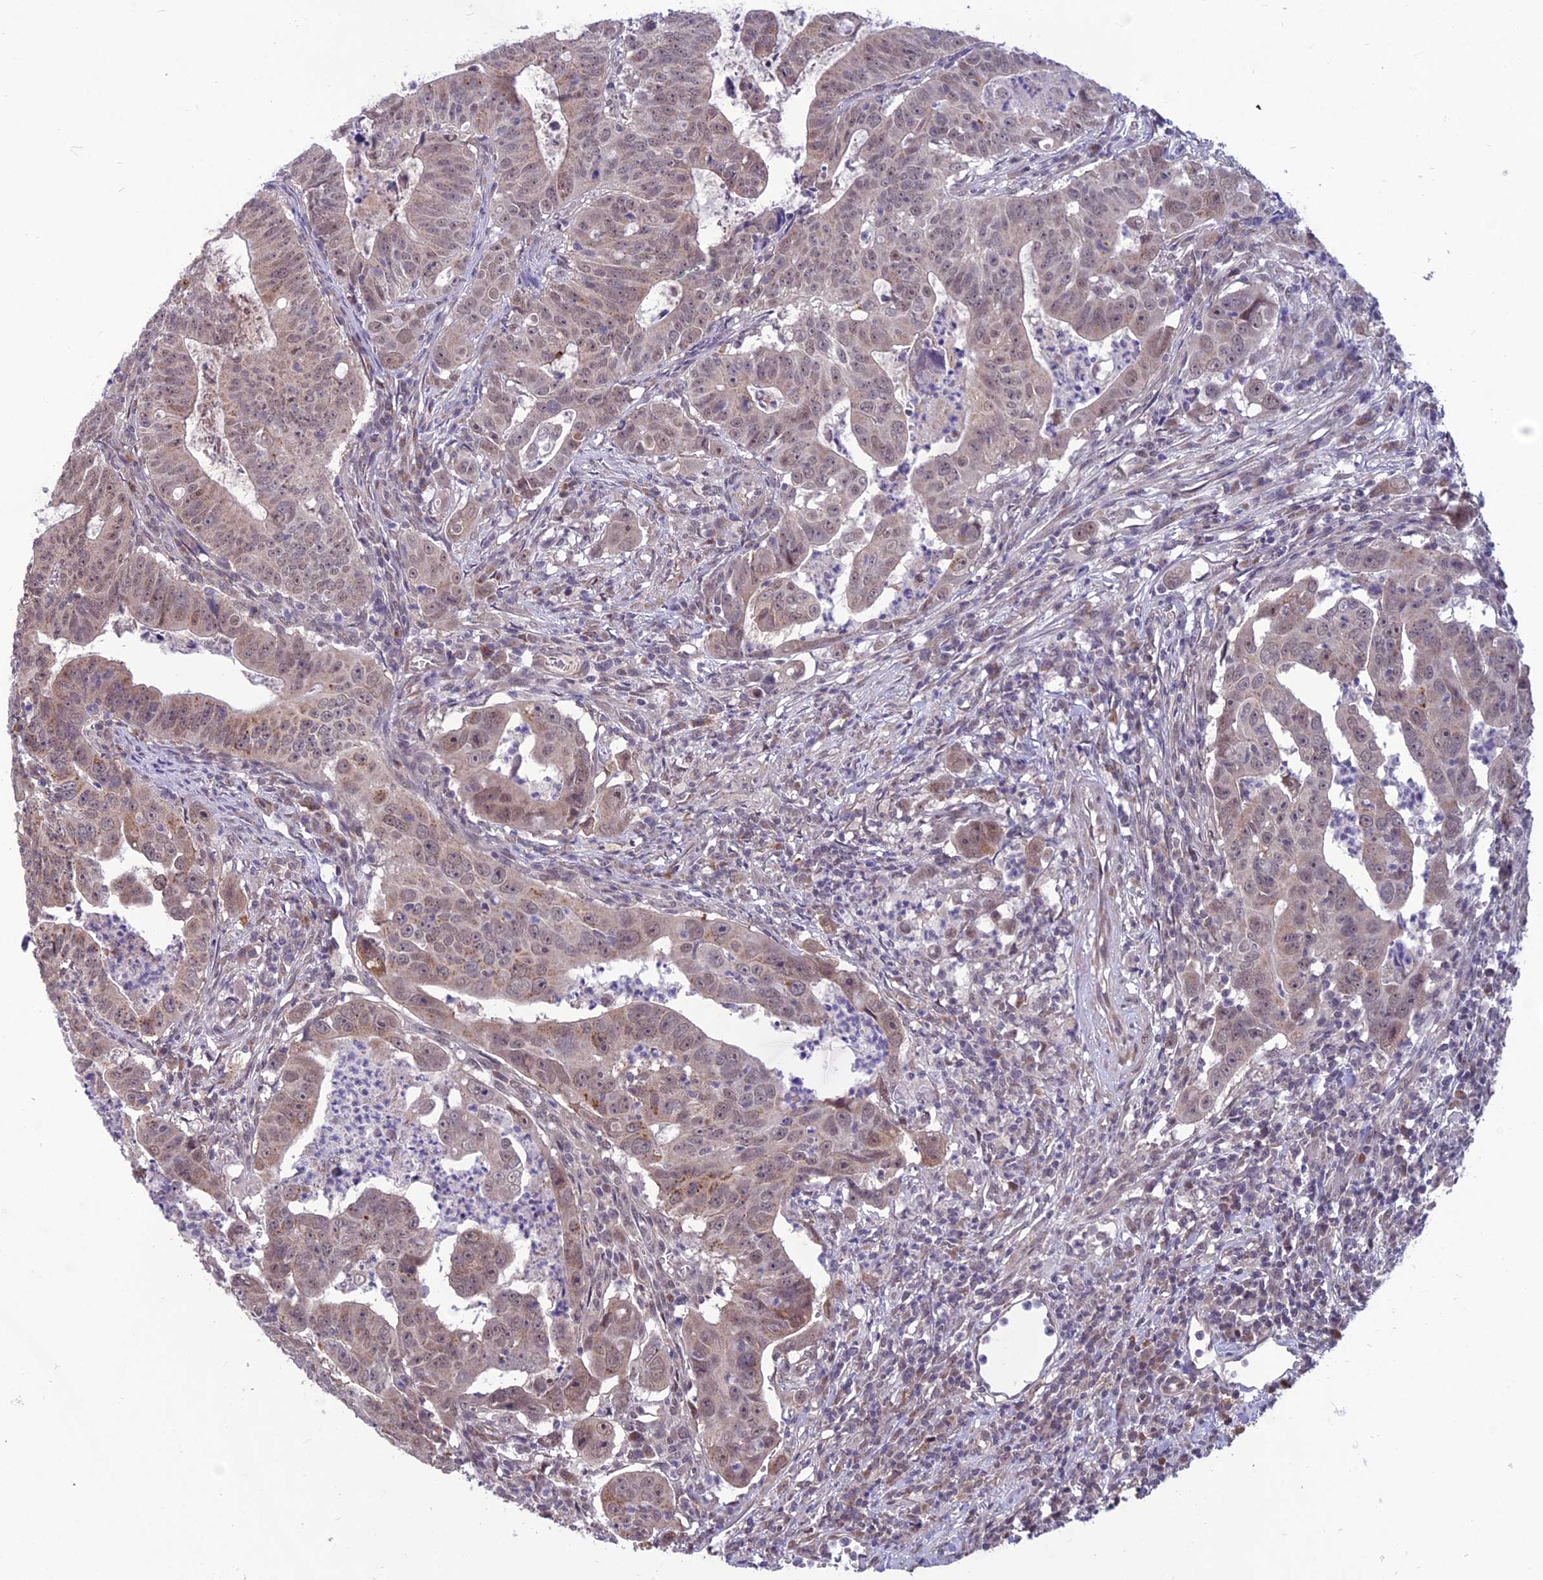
{"staining": {"intensity": "weak", "quantity": ">75%", "location": "cytoplasmic/membranous,nuclear"}, "tissue": "colorectal cancer", "cell_type": "Tumor cells", "image_type": "cancer", "snomed": [{"axis": "morphology", "description": "Adenocarcinoma, NOS"}, {"axis": "topography", "description": "Rectum"}], "caption": "This histopathology image displays IHC staining of human colorectal cancer, with low weak cytoplasmic/membranous and nuclear expression in approximately >75% of tumor cells.", "gene": "FBRS", "patient": {"sex": "male", "age": 69}}